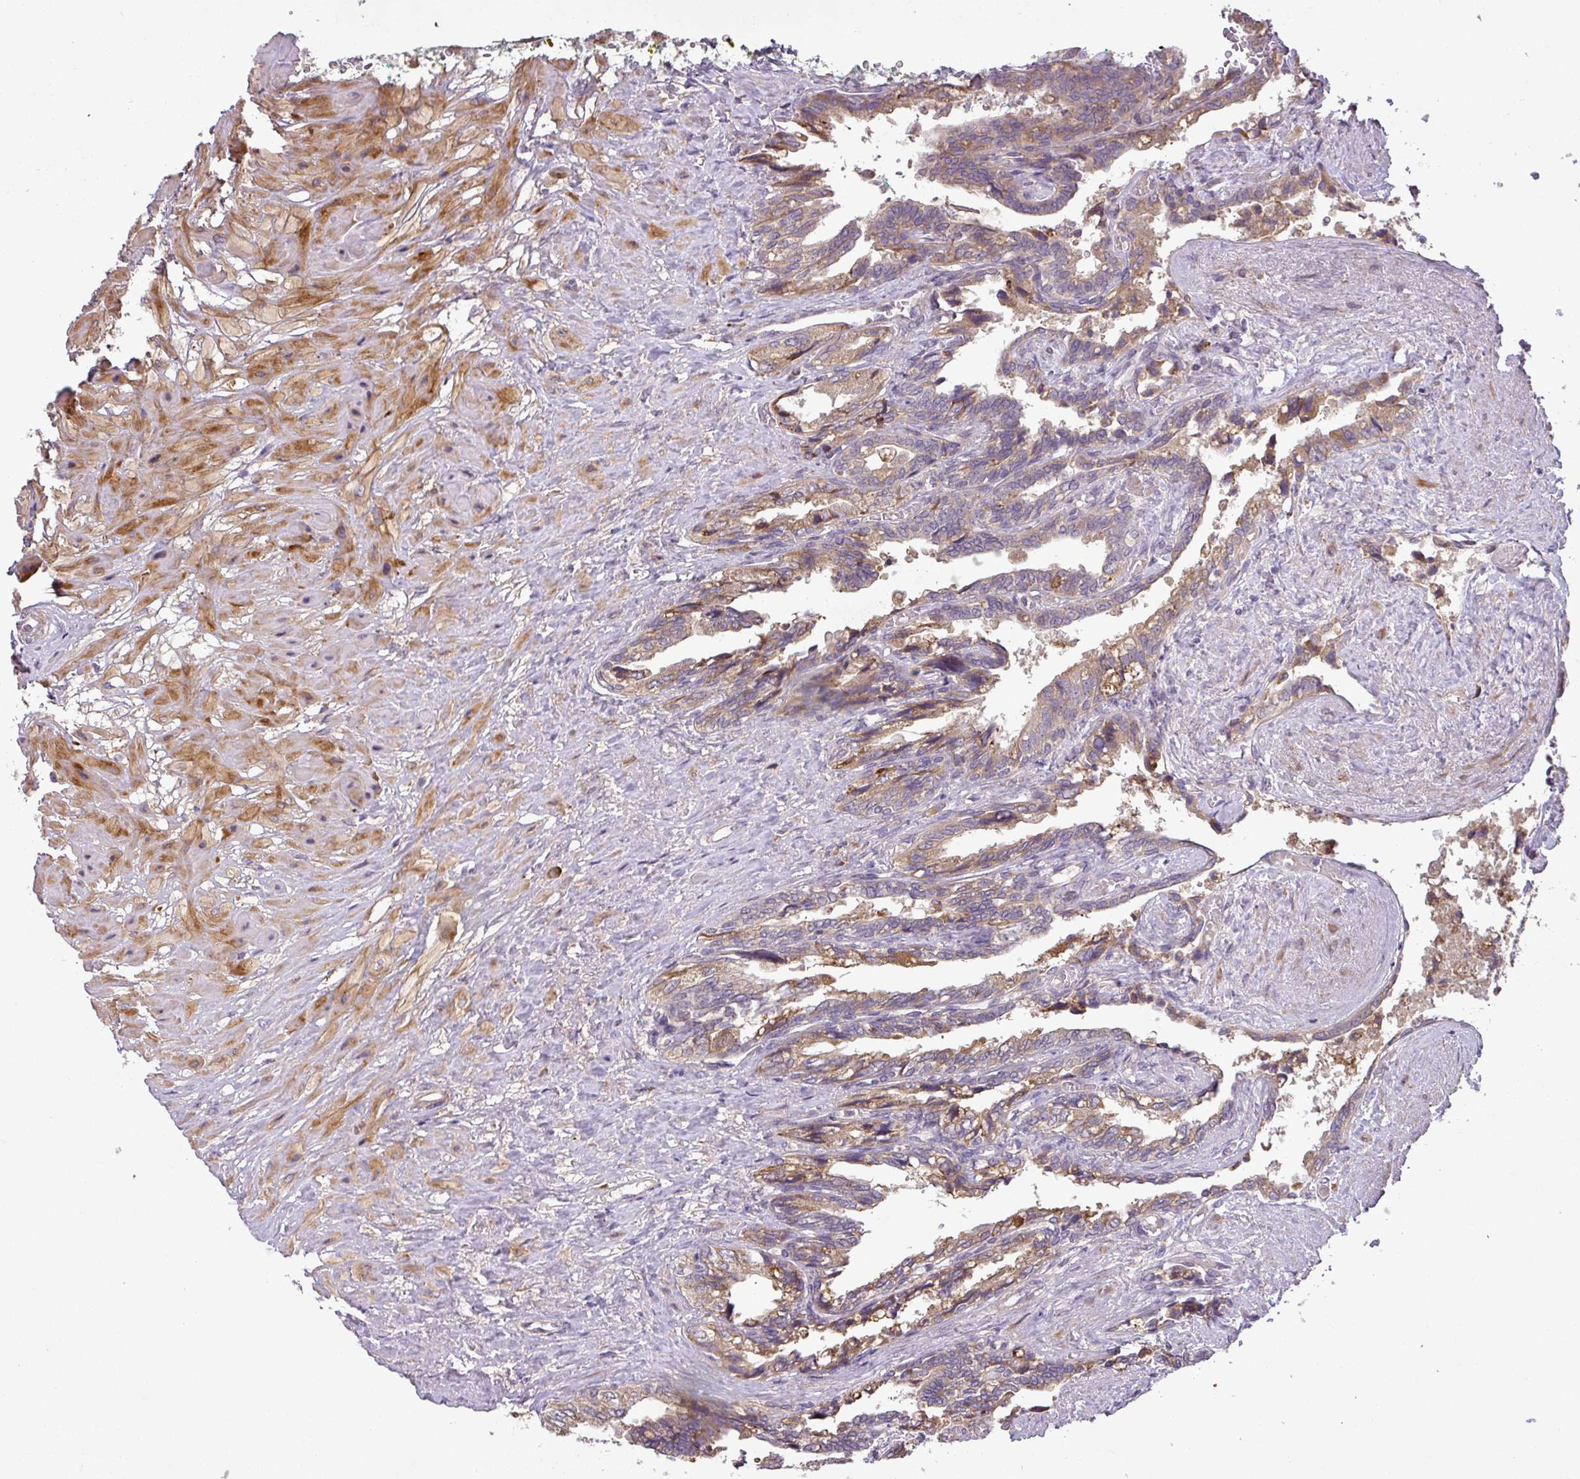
{"staining": {"intensity": "moderate", "quantity": "25%-75%", "location": "cytoplasmic/membranous"}, "tissue": "seminal vesicle", "cell_type": "Glandular cells", "image_type": "normal", "snomed": [{"axis": "morphology", "description": "Normal tissue, NOS"}, {"axis": "topography", "description": "Seminal veicle"}, {"axis": "topography", "description": "Peripheral nerve tissue"}], "caption": "This photomicrograph displays immunohistochemistry staining of normal human seminal vesicle, with medium moderate cytoplasmic/membranous expression in approximately 25%-75% of glandular cells.", "gene": "MOCS3", "patient": {"sex": "male", "age": 60}}